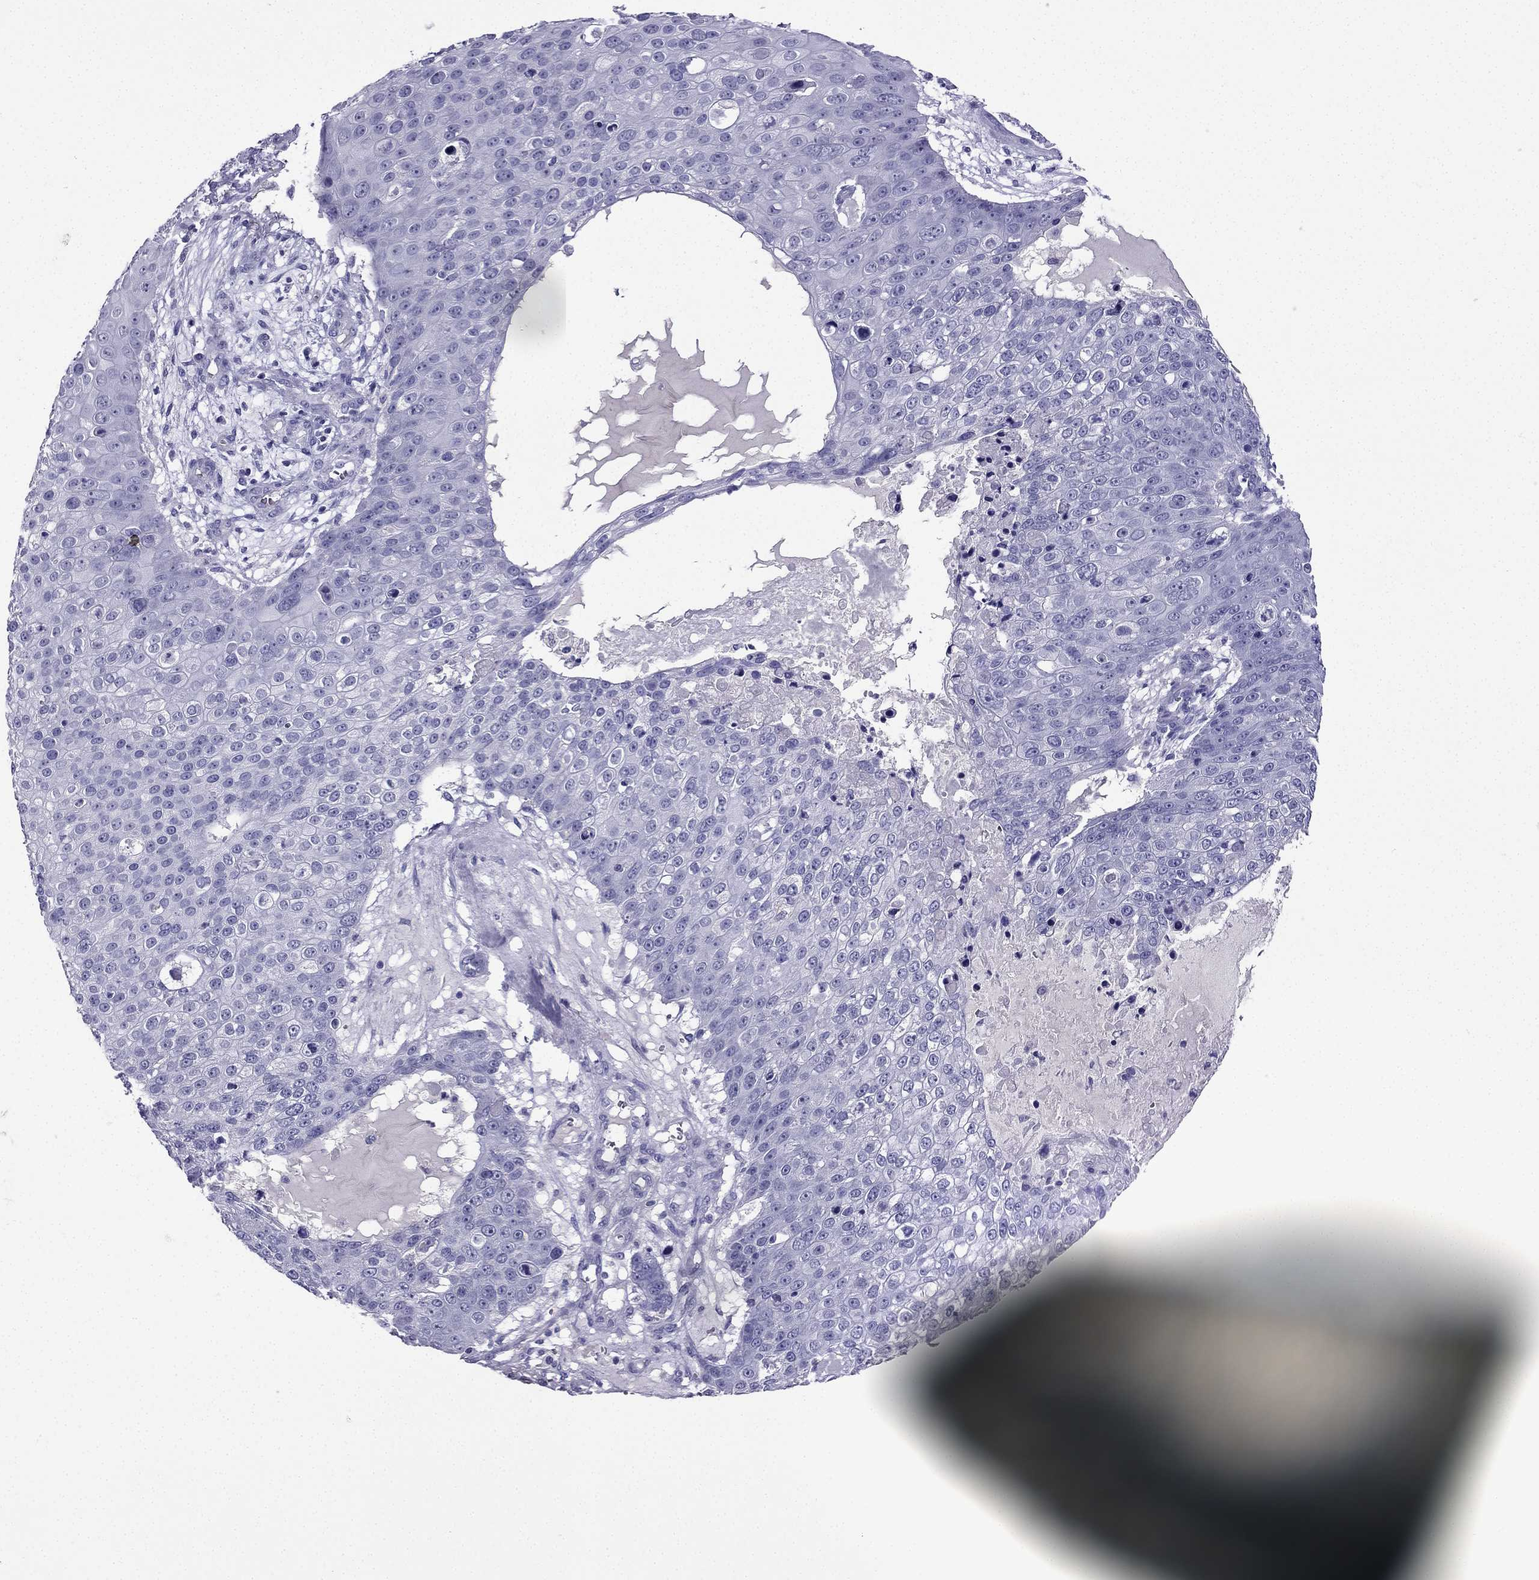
{"staining": {"intensity": "negative", "quantity": "none", "location": "none"}, "tissue": "skin cancer", "cell_type": "Tumor cells", "image_type": "cancer", "snomed": [{"axis": "morphology", "description": "Squamous cell carcinoma, NOS"}, {"axis": "topography", "description": "Skin"}], "caption": "High magnification brightfield microscopy of skin cancer stained with DAB (brown) and counterstained with hematoxylin (blue): tumor cells show no significant staining.", "gene": "NPTX1", "patient": {"sex": "male", "age": 71}}